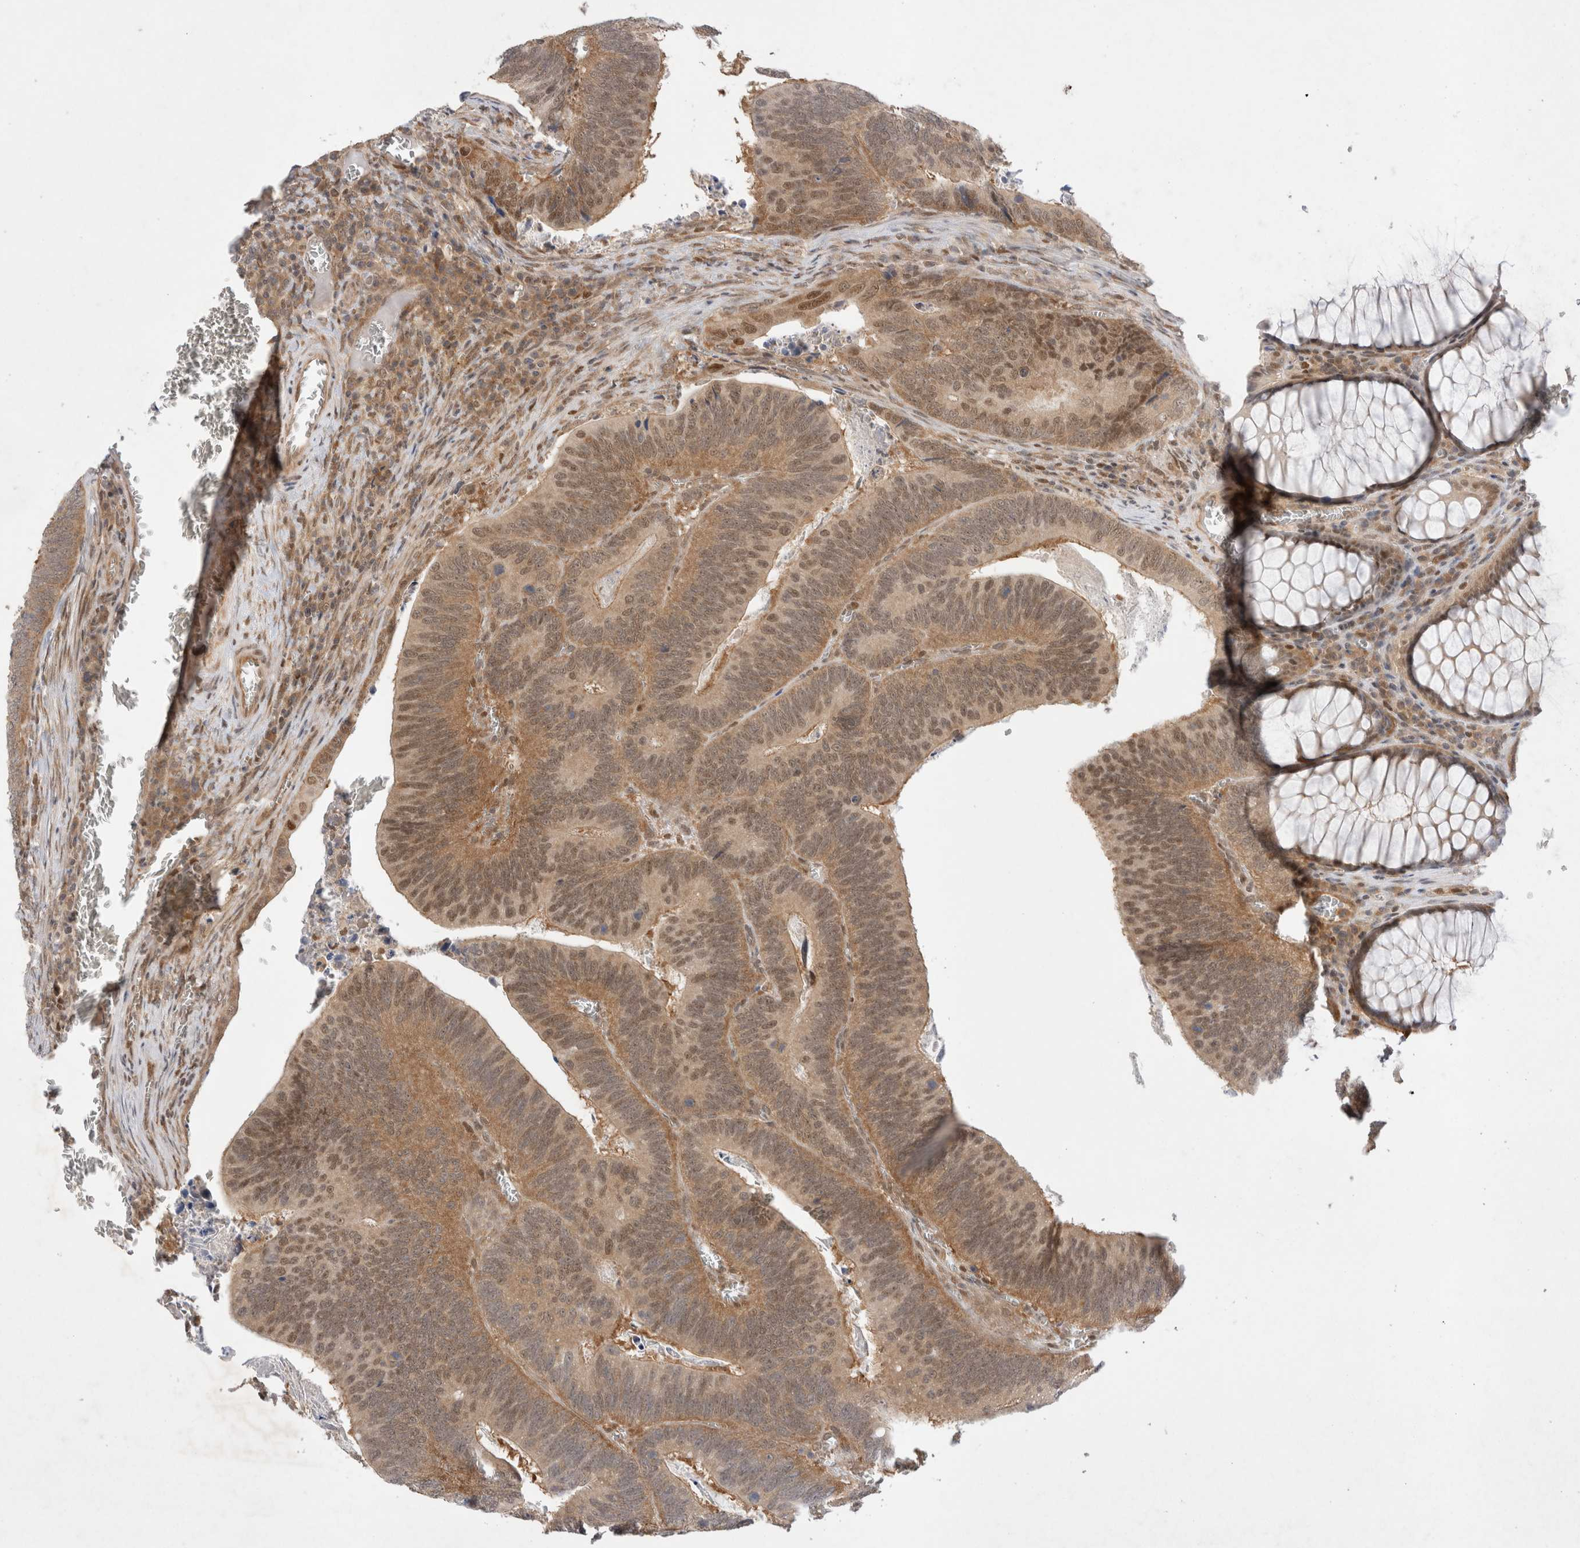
{"staining": {"intensity": "moderate", "quantity": ">75%", "location": "cytoplasmic/membranous,nuclear"}, "tissue": "colorectal cancer", "cell_type": "Tumor cells", "image_type": "cancer", "snomed": [{"axis": "morphology", "description": "Inflammation, NOS"}, {"axis": "morphology", "description": "Adenocarcinoma, NOS"}, {"axis": "topography", "description": "Colon"}], "caption": "Brown immunohistochemical staining in human colorectal adenocarcinoma displays moderate cytoplasmic/membranous and nuclear expression in about >75% of tumor cells.", "gene": "EIF3E", "patient": {"sex": "male", "age": 72}}